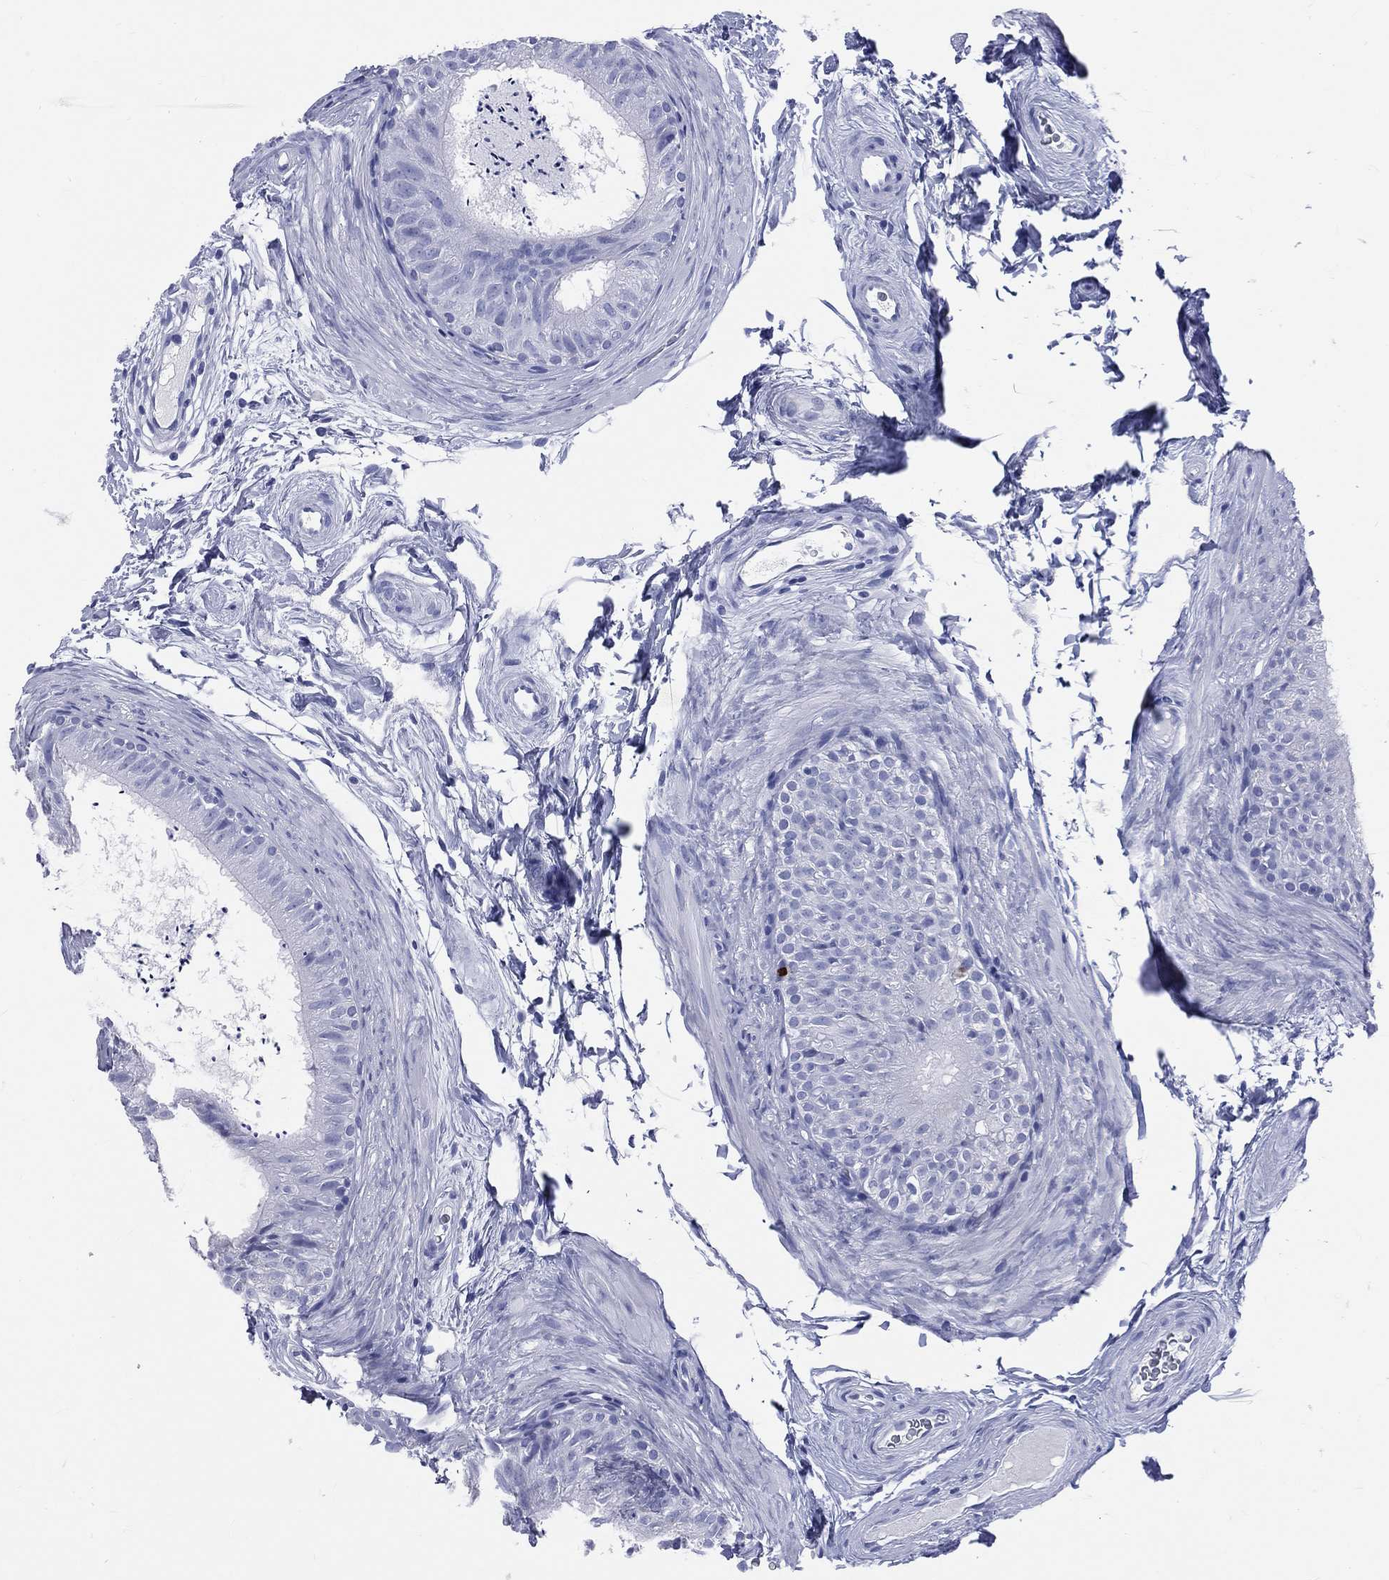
{"staining": {"intensity": "negative", "quantity": "none", "location": "none"}, "tissue": "epididymis", "cell_type": "Glandular cells", "image_type": "normal", "snomed": [{"axis": "morphology", "description": "Normal tissue, NOS"}, {"axis": "topography", "description": "Epididymis"}], "caption": "Immunohistochemical staining of unremarkable human epididymis reveals no significant staining in glandular cells. The staining was performed using DAB (3,3'-diaminobenzidine) to visualize the protein expression in brown, while the nuclei were stained in blue with hematoxylin (Magnification: 20x).", "gene": "PGLYRP1", "patient": {"sex": "male", "age": 34}}